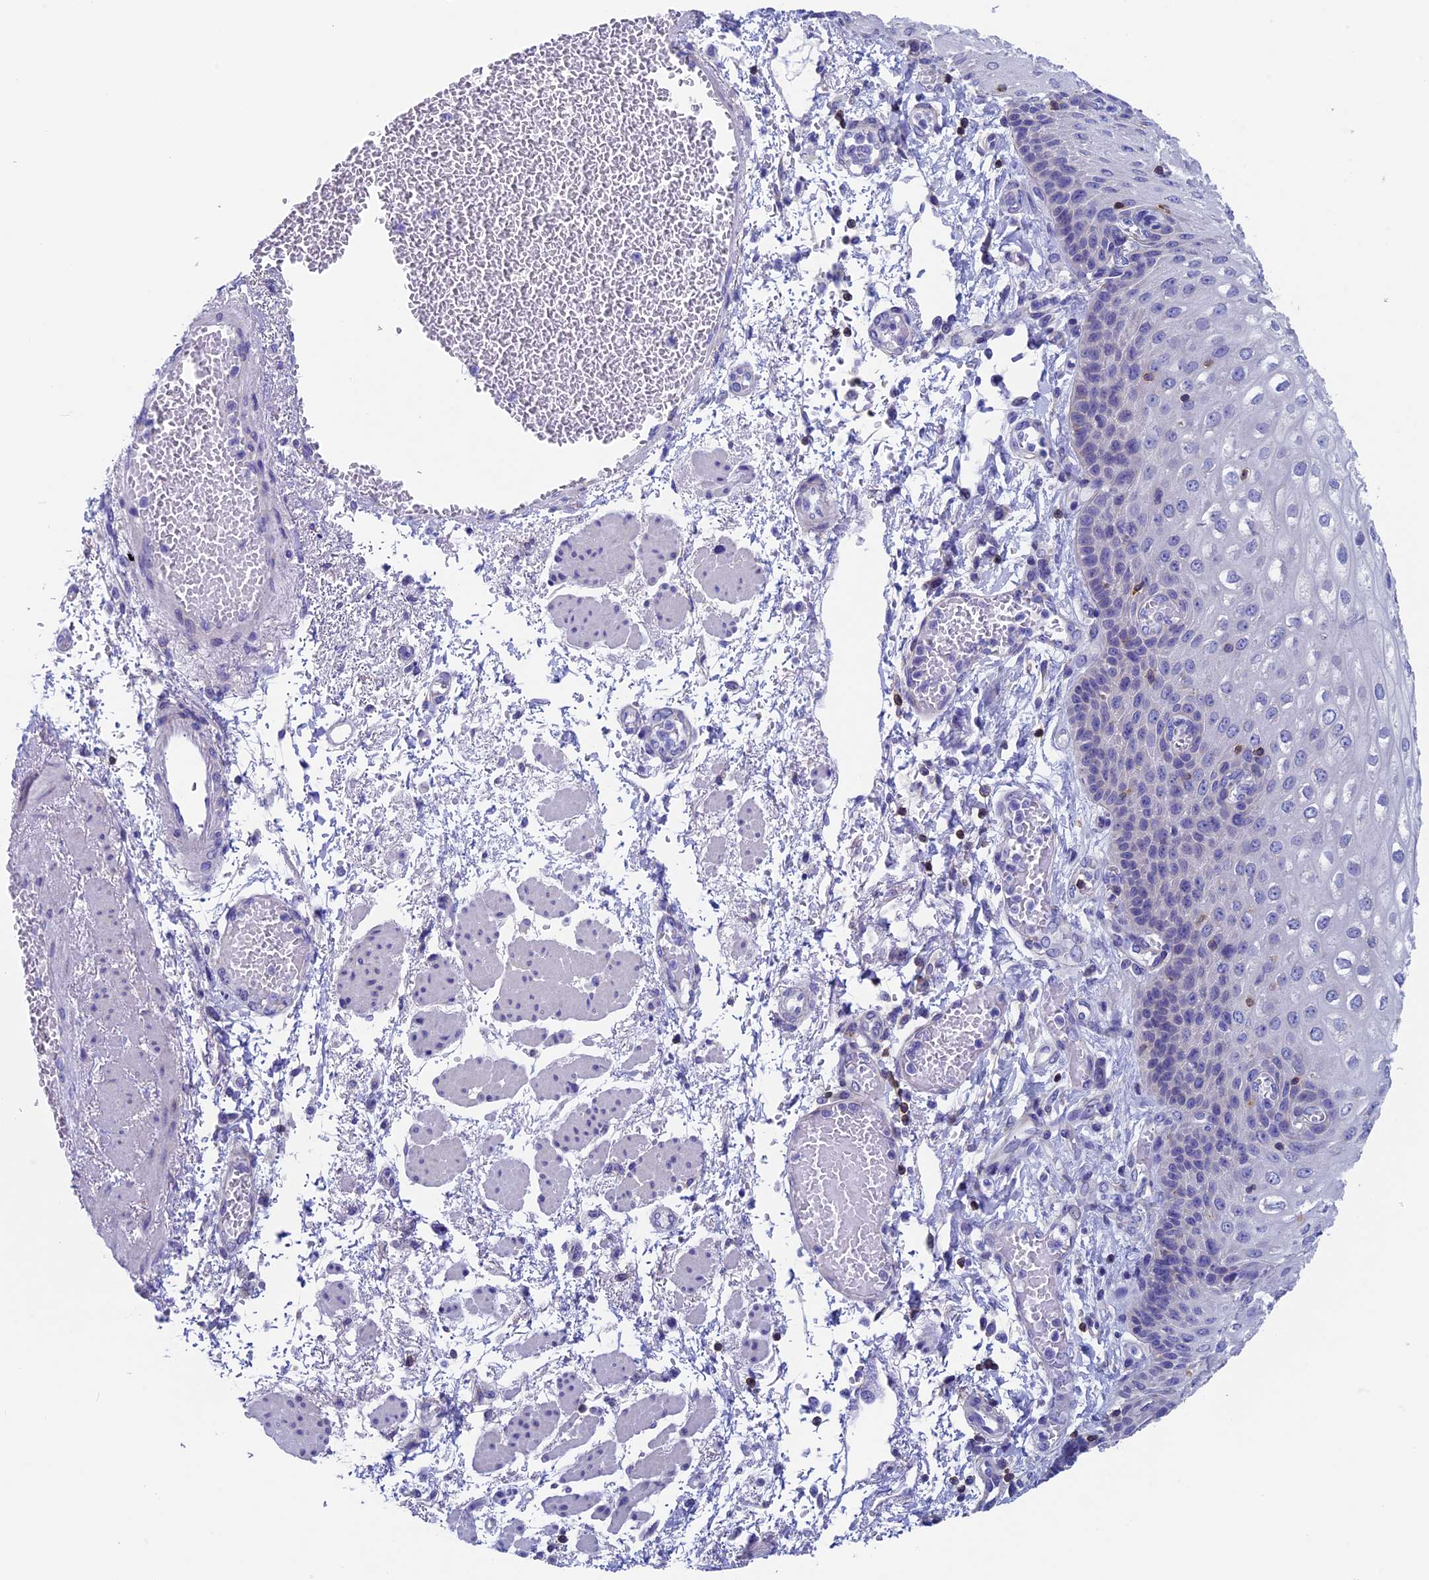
{"staining": {"intensity": "negative", "quantity": "none", "location": "none"}, "tissue": "esophagus", "cell_type": "Squamous epithelial cells", "image_type": "normal", "snomed": [{"axis": "morphology", "description": "Normal tissue, NOS"}, {"axis": "topography", "description": "Esophagus"}], "caption": "A high-resolution image shows IHC staining of unremarkable esophagus, which shows no significant staining in squamous epithelial cells. Brightfield microscopy of immunohistochemistry (IHC) stained with DAB (brown) and hematoxylin (blue), captured at high magnification.", "gene": "SEPTIN1", "patient": {"sex": "male", "age": 81}}